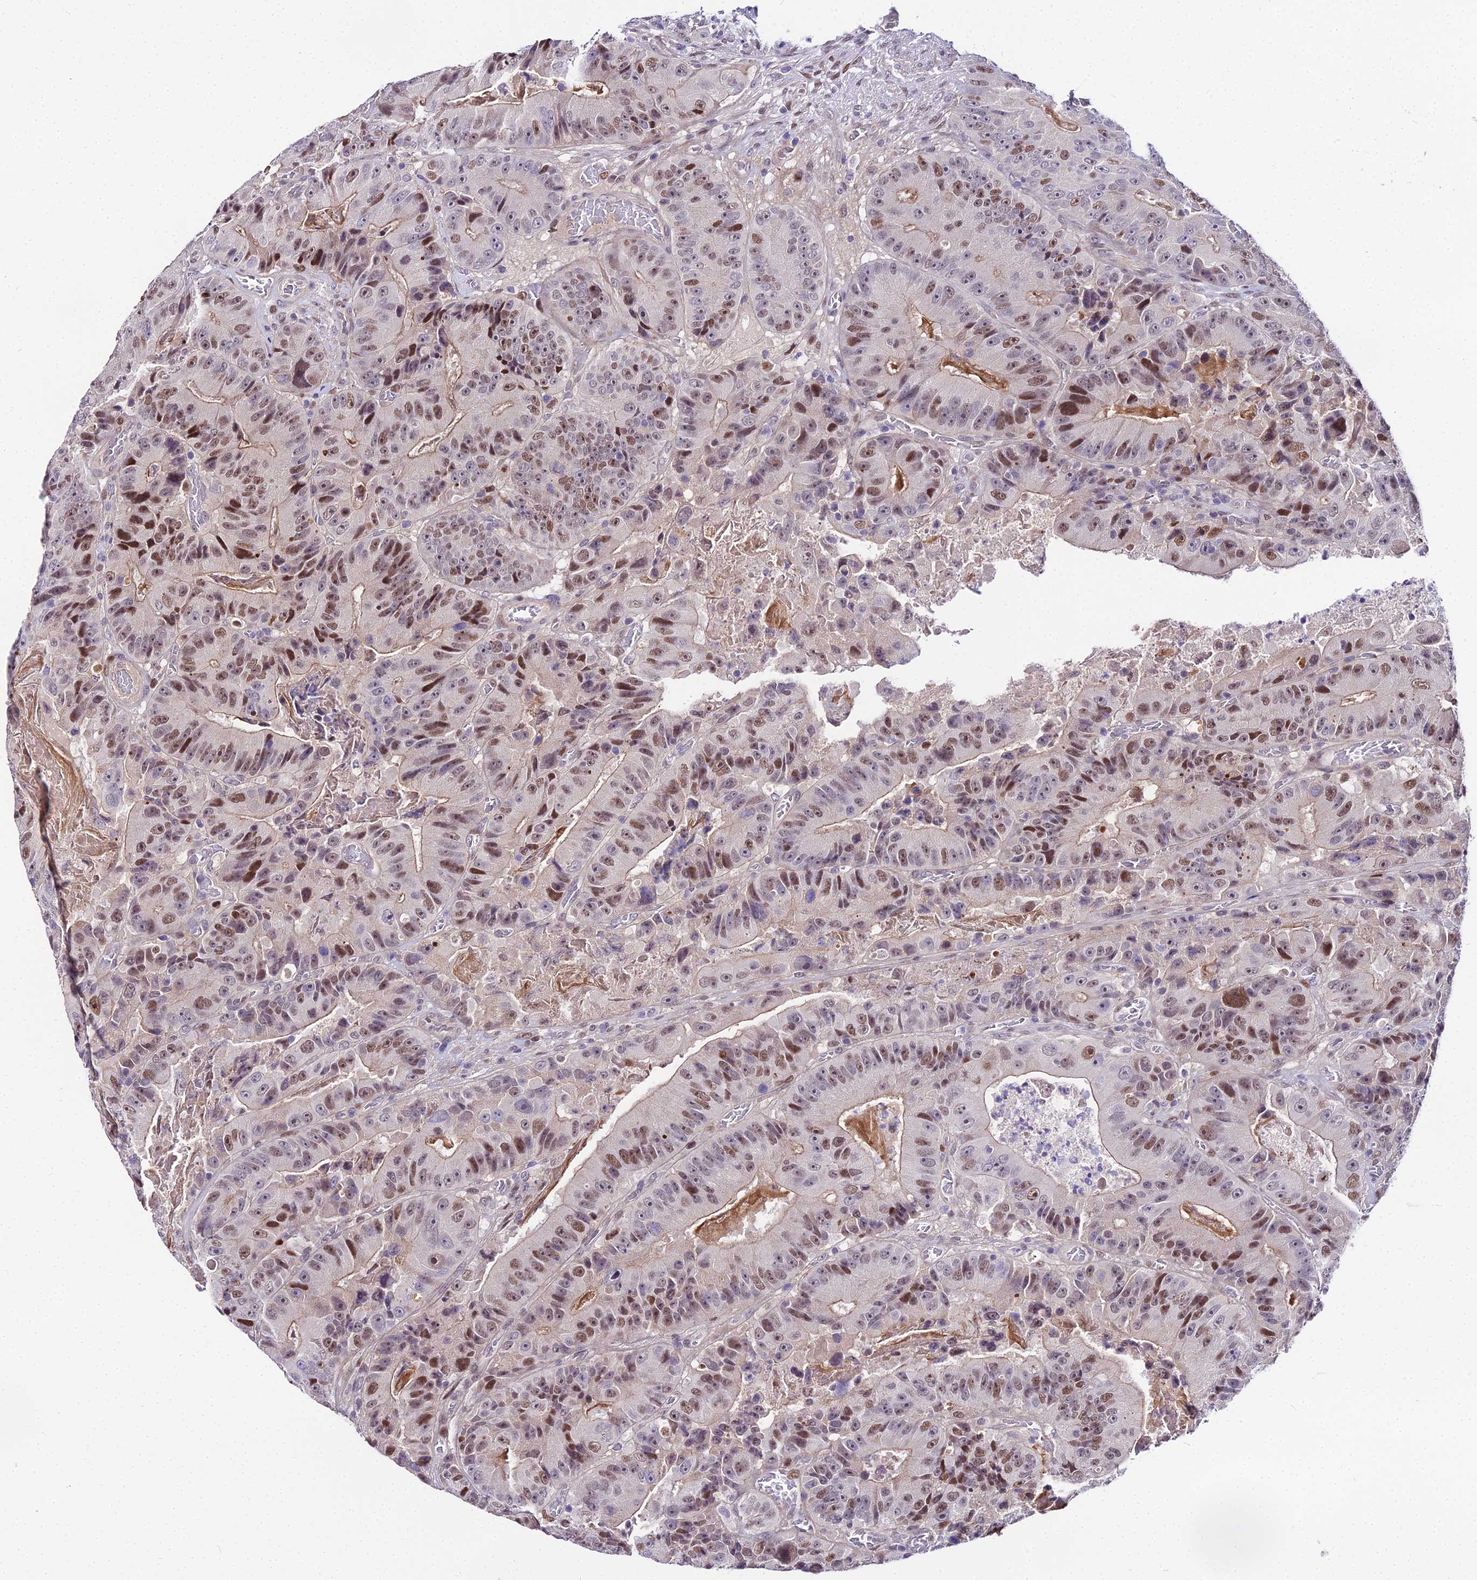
{"staining": {"intensity": "moderate", "quantity": ">75%", "location": "nuclear"}, "tissue": "colorectal cancer", "cell_type": "Tumor cells", "image_type": "cancer", "snomed": [{"axis": "morphology", "description": "Adenocarcinoma, NOS"}, {"axis": "topography", "description": "Colon"}], "caption": "Moderate nuclear positivity is present in approximately >75% of tumor cells in colorectal cancer (adenocarcinoma). The staining was performed using DAB (3,3'-diaminobenzidine), with brown indicating positive protein expression. Nuclei are stained blue with hematoxylin.", "gene": "TRIML2", "patient": {"sex": "female", "age": 86}}